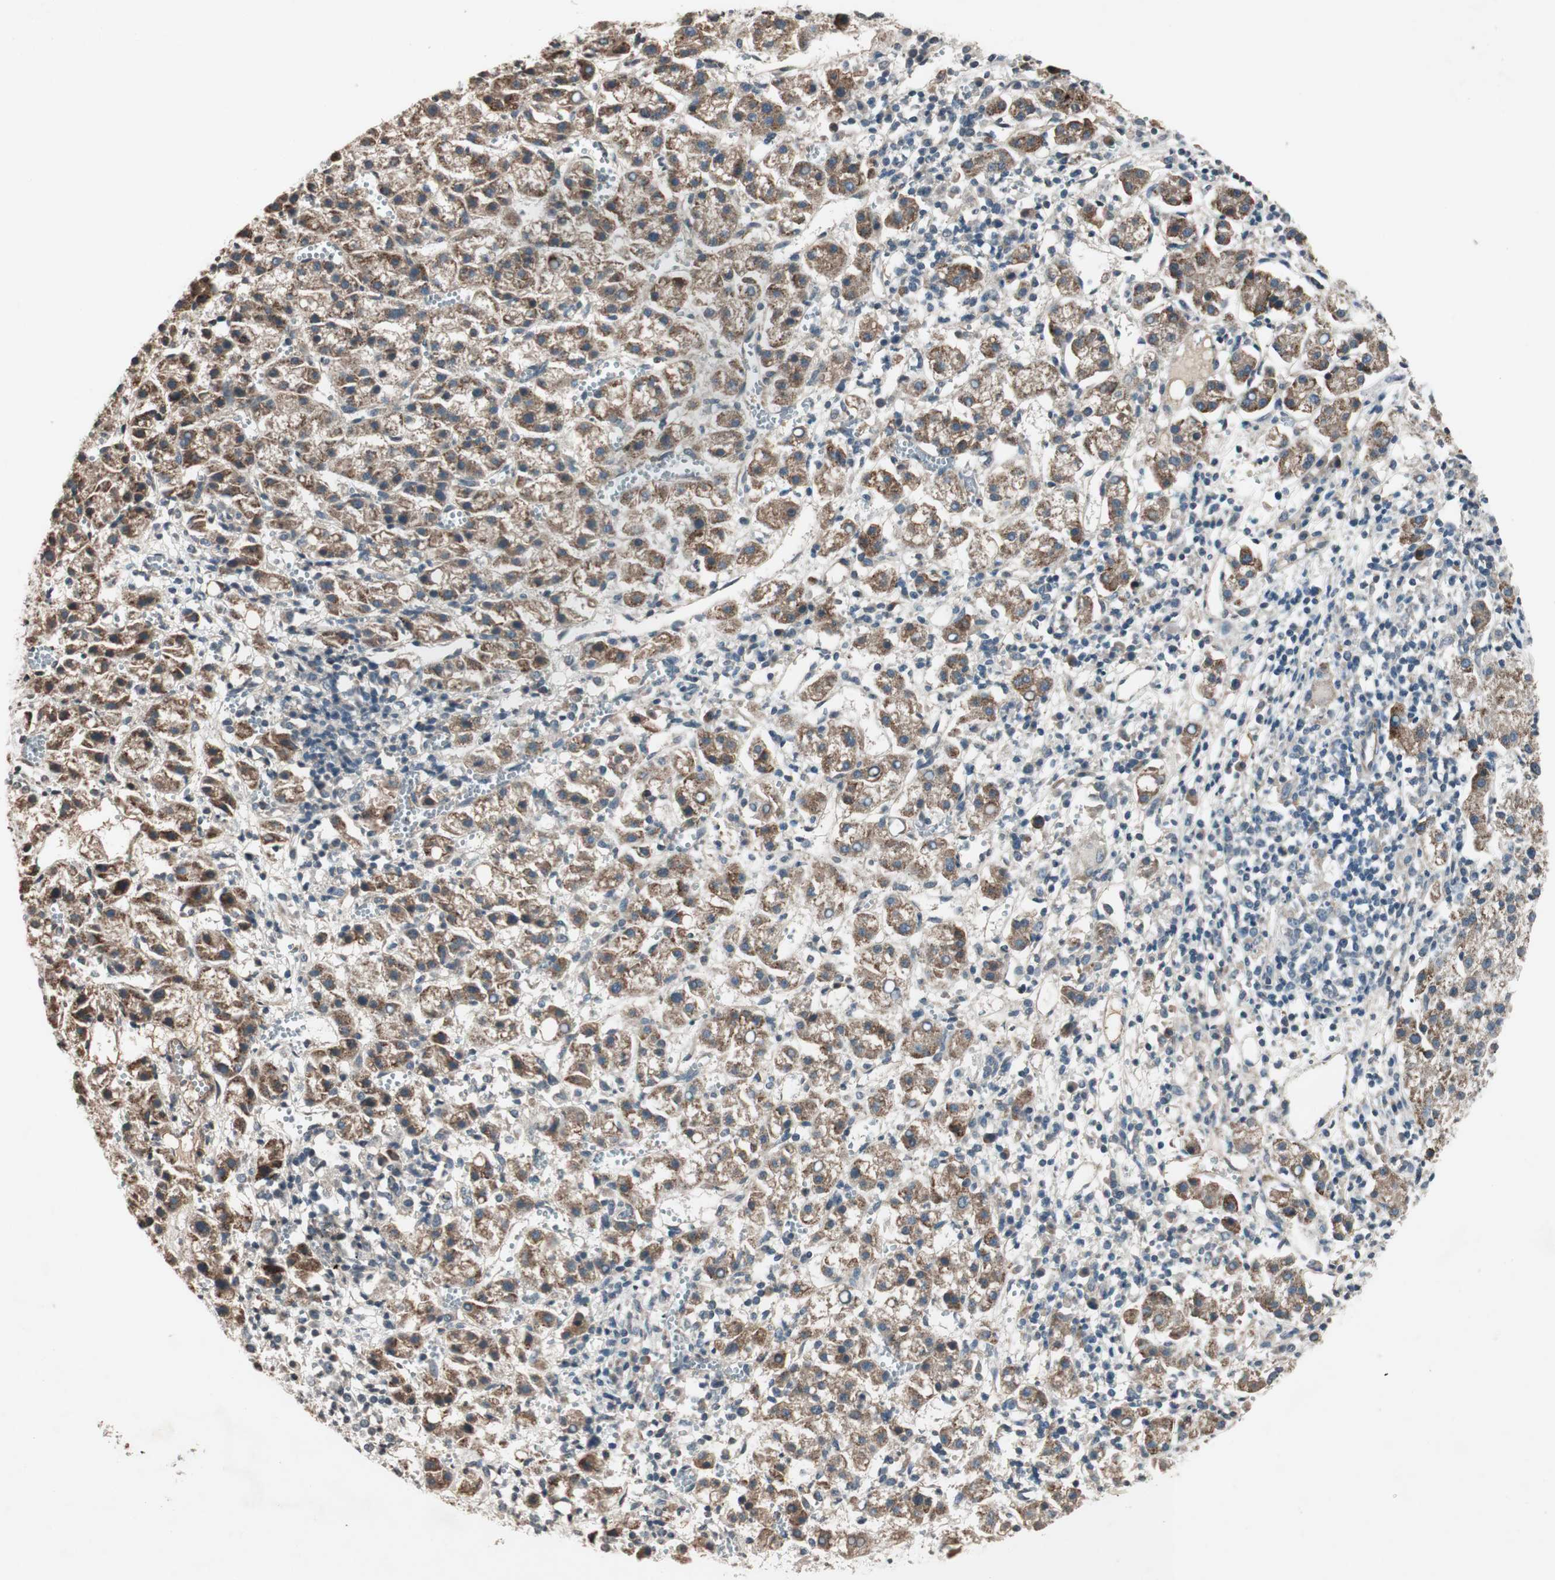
{"staining": {"intensity": "moderate", "quantity": ">75%", "location": "cytoplasmic/membranous"}, "tissue": "liver cancer", "cell_type": "Tumor cells", "image_type": "cancer", "snomed": [{"axis": "morphology", "description": "Carcinoma, Hepatocellular, NOS"}, {"axis": "topography", "description": "Liver"}], "caption": "Brown immunohistochemical staining in hepatocellular carcinoma (liver) reveals moderate cytoplasmic/membranous positivity in approximately >75% of tumor cells.", "gene": "GCLM", "patient": {"sex": "female", "age": 58}}